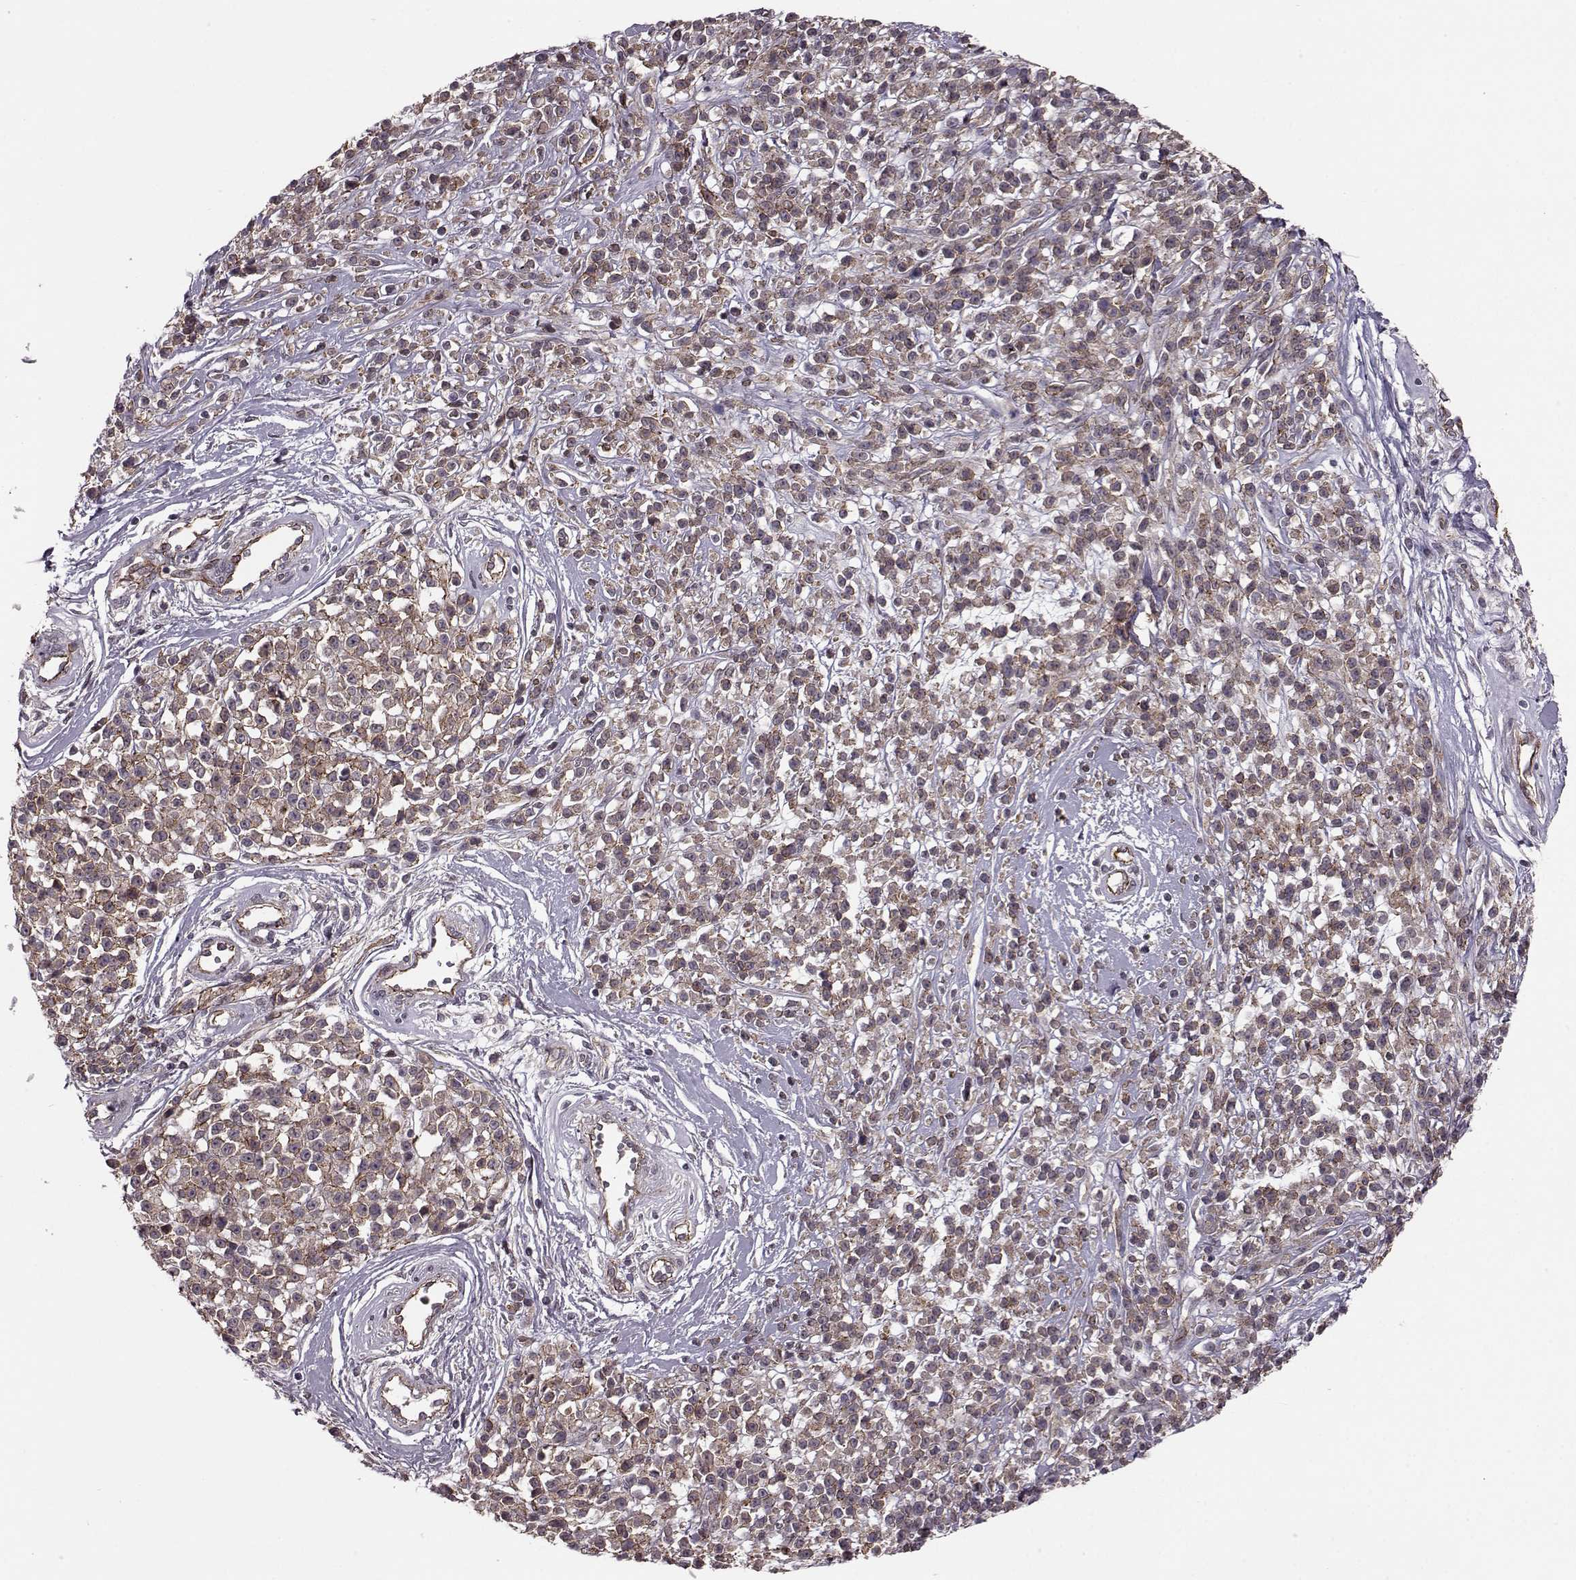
{"staining": {"intensity": "moderate", "quantity": "25%-75%", "location": "cytoplasmic/membranous"}, "tissue": "melanoma", "cell_type": "Tumor cells", "image_type": "cancer", "snomed": [{"axis": "morphology", "description": "Malignant melanoma, NOS"}, {"axis": "topography", "description": "Skin"}, {"axis": "topography", "description": "Skin of trunk"}], "caption": "Immunohistochemical staining of human melanoma displays medium levels of moderate cytoplasmic/membranous staining in about 25%-75% of tumor cells.", "gene": "SYNPO", "patient": {"sex": "male", "age": 74}}